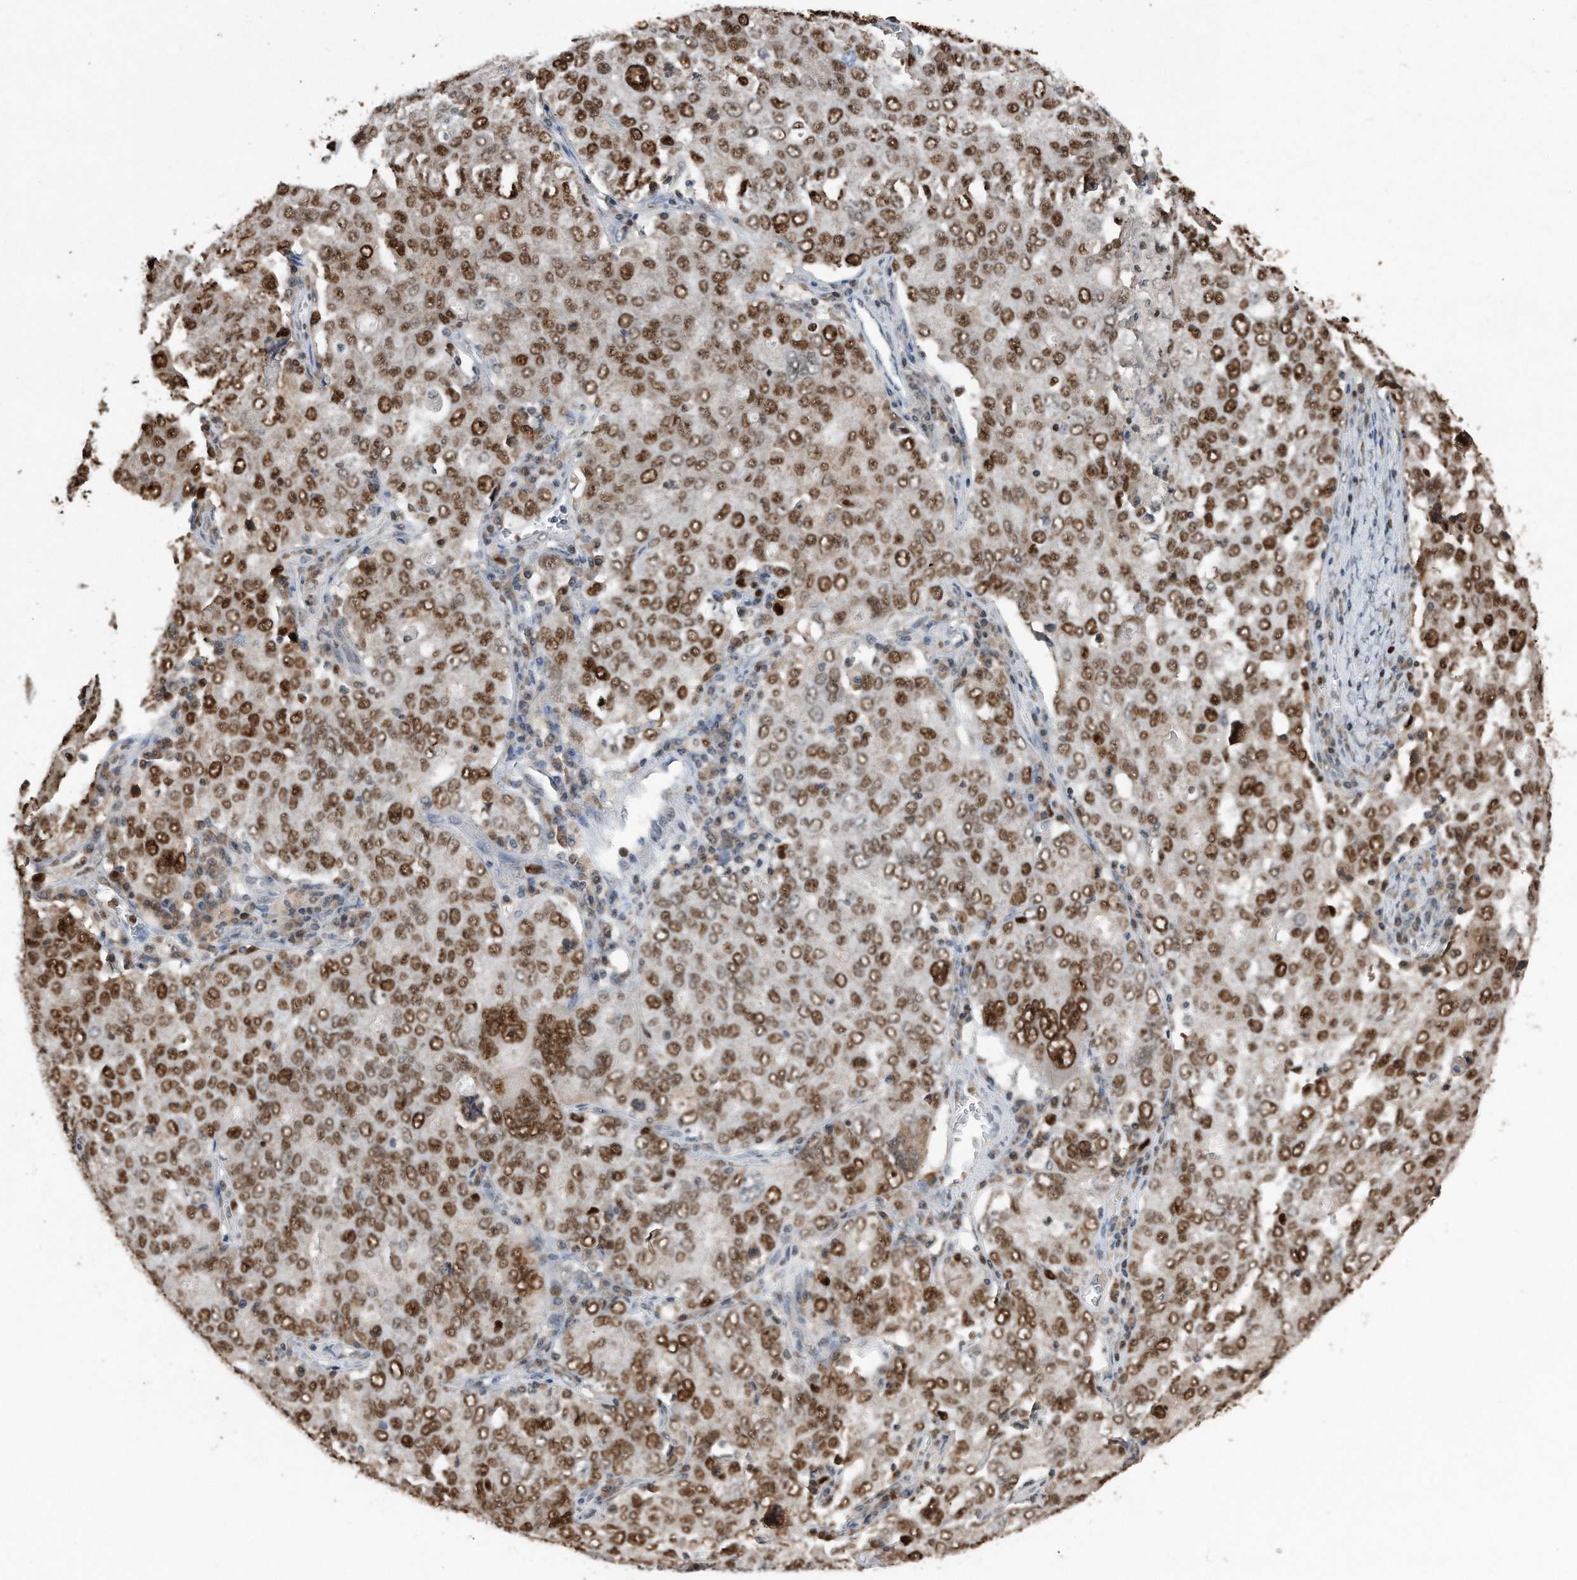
{"staining": {"intensity": "strong", "quantity": ">75%", "location": "nuclear"}, "tissue": "ovarian cancer", "cell_type": "Tumor cells", "image_type": "cancer", "snomed": [{"axis": "morphology", "description": "Carcinoma, endometroid"}, {"axis": "topography", "description": "Ovary"}], "caption": "This micrograph displays immunohistochemistry (IHC) staining of human endometroid carcinoma (ovarian), with high strong nuclear expression in about >75% of tumor cells.", "gene": "PCNA", "patient": {"sex": "female", "age": 62}}